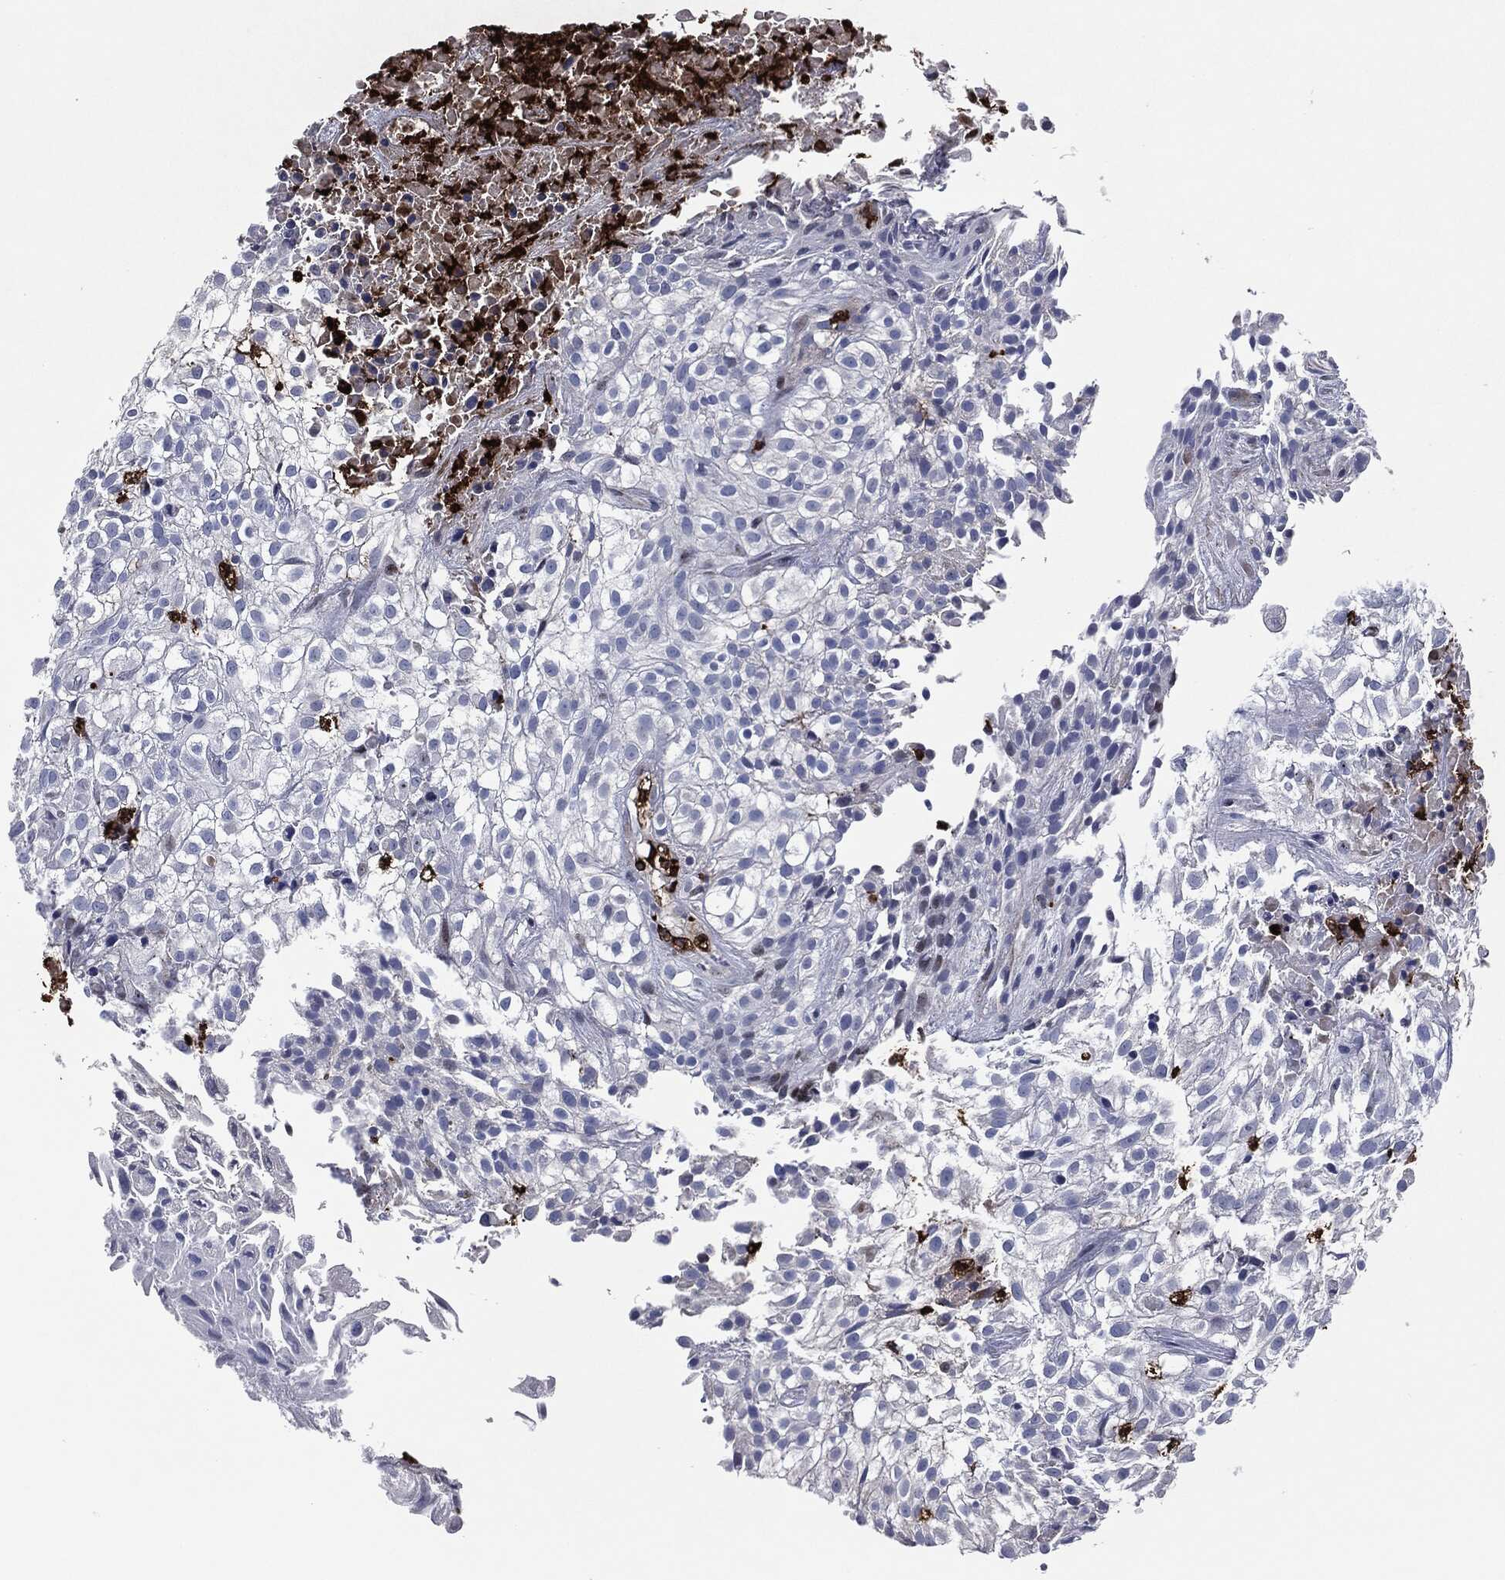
{"staining": {"intensity": "negative", "quantity": "none", "location": "none"}, "tissue": "urothelial cancer", "cell_type": "Tumor cells", "image_type": "cancer", "snomed": [{"axis": "morphology", "description": "Urothelial carcinoma, High grade"}, {"axis": "topography", "description": "Urinary bladder"}], "caption": "Image shows no protein positivity in tumor cells of urothelial carcinoma (high-grade) tissue.", "gene": "MPO", "patient": {"sex": "male", "age": 56}}